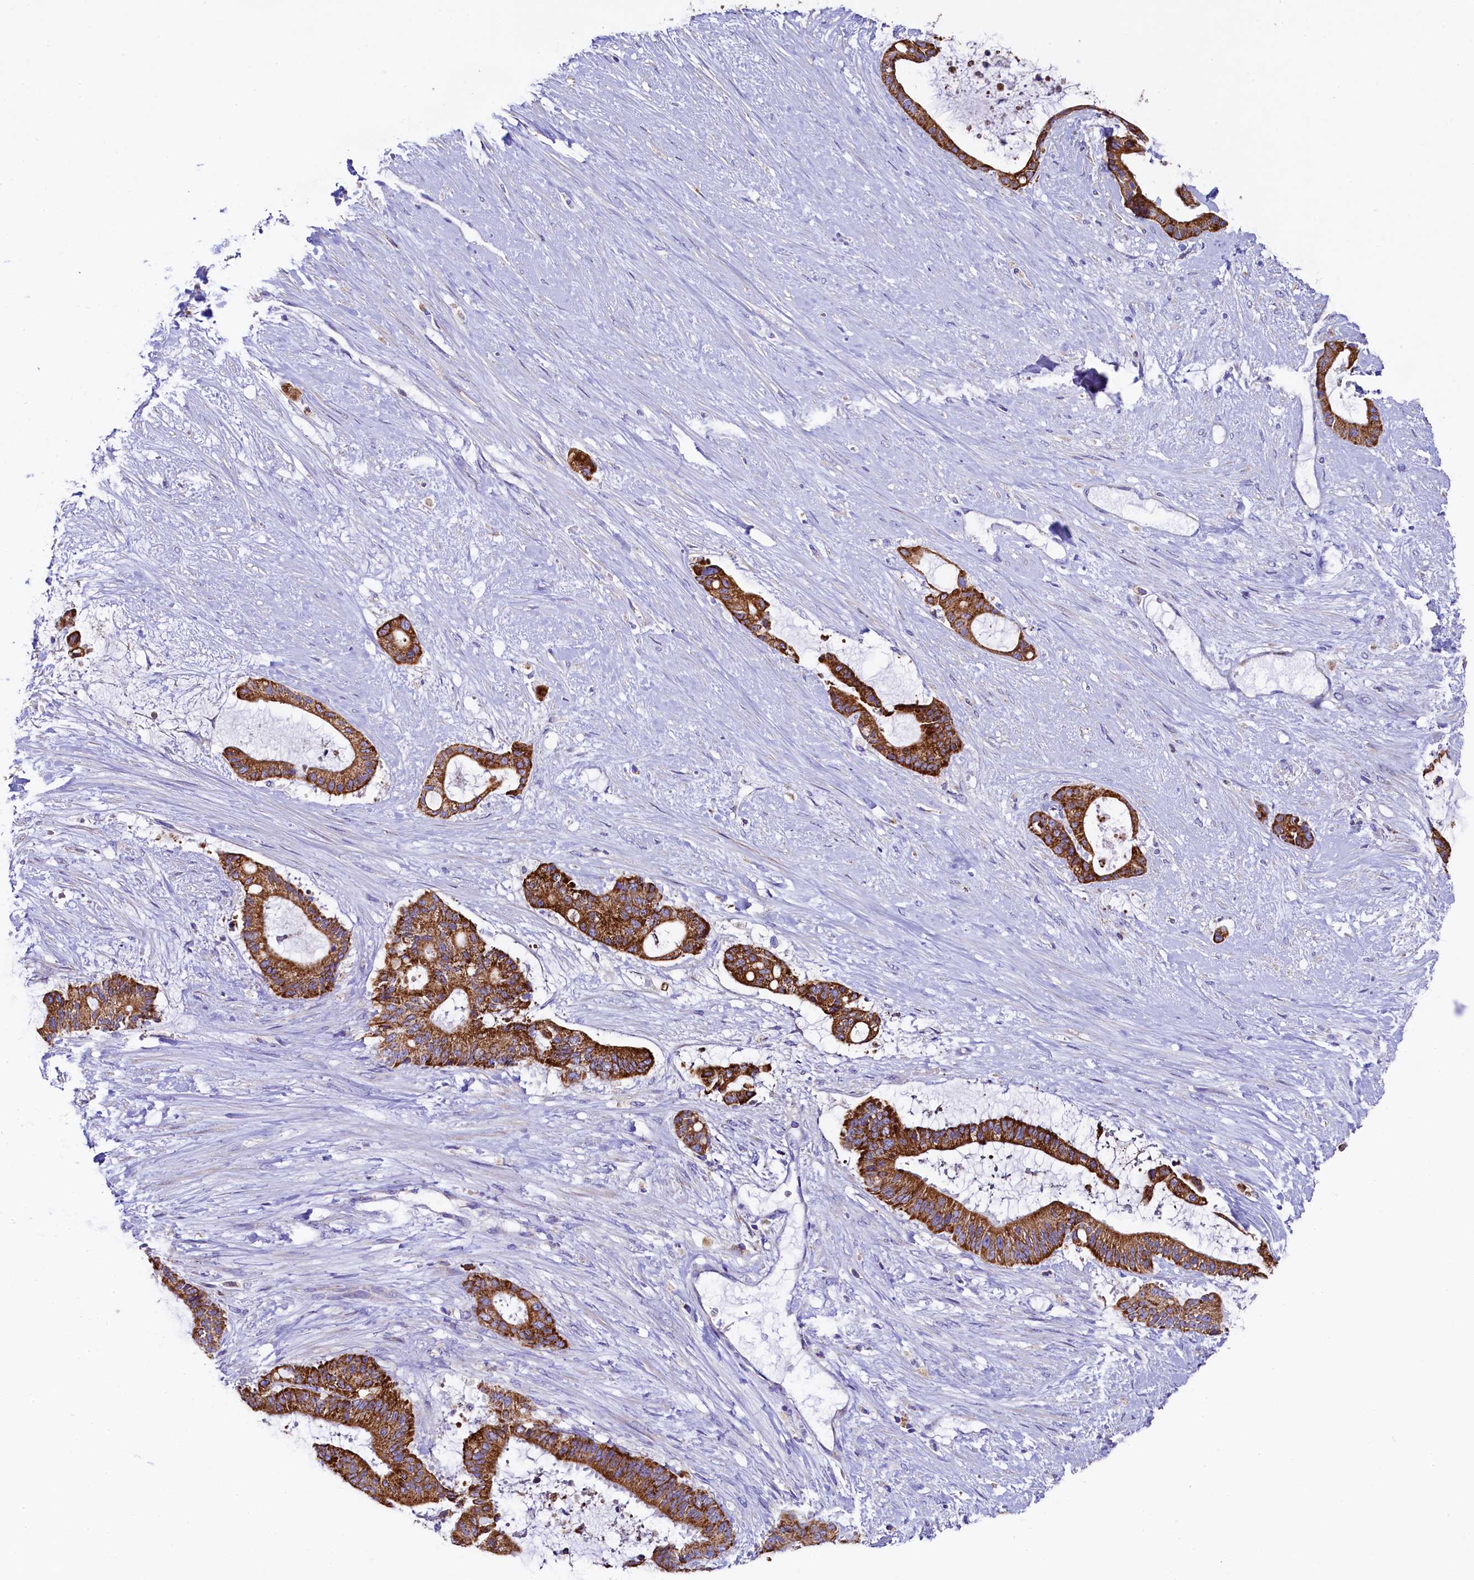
{"staining": {"intensity": "strong", "quantity": ">75%", "location": "cytoplasmic/membranous"}, "tissue": "liver cancer", "cell_type": "Tumor cells", "image_type": "cancer", "snomed": [{"axis": "morphology", "description": "Normal tissue, NOS"}, {"axis": "morphology", "description": "Cholangiocarcinoma"}, {"axis": "topography", "description": "Liver"}, {"axis": "topography", "description": "Peripheral nerve tissue"}], "caption": "The immunohistochemical stain shows strong cytoplasmic/membranous staining in tumor cells of liver cholangiocarcinoma tissue.", "gene": "CLYBL", "patient": {"sex": "female", "age": 73}}